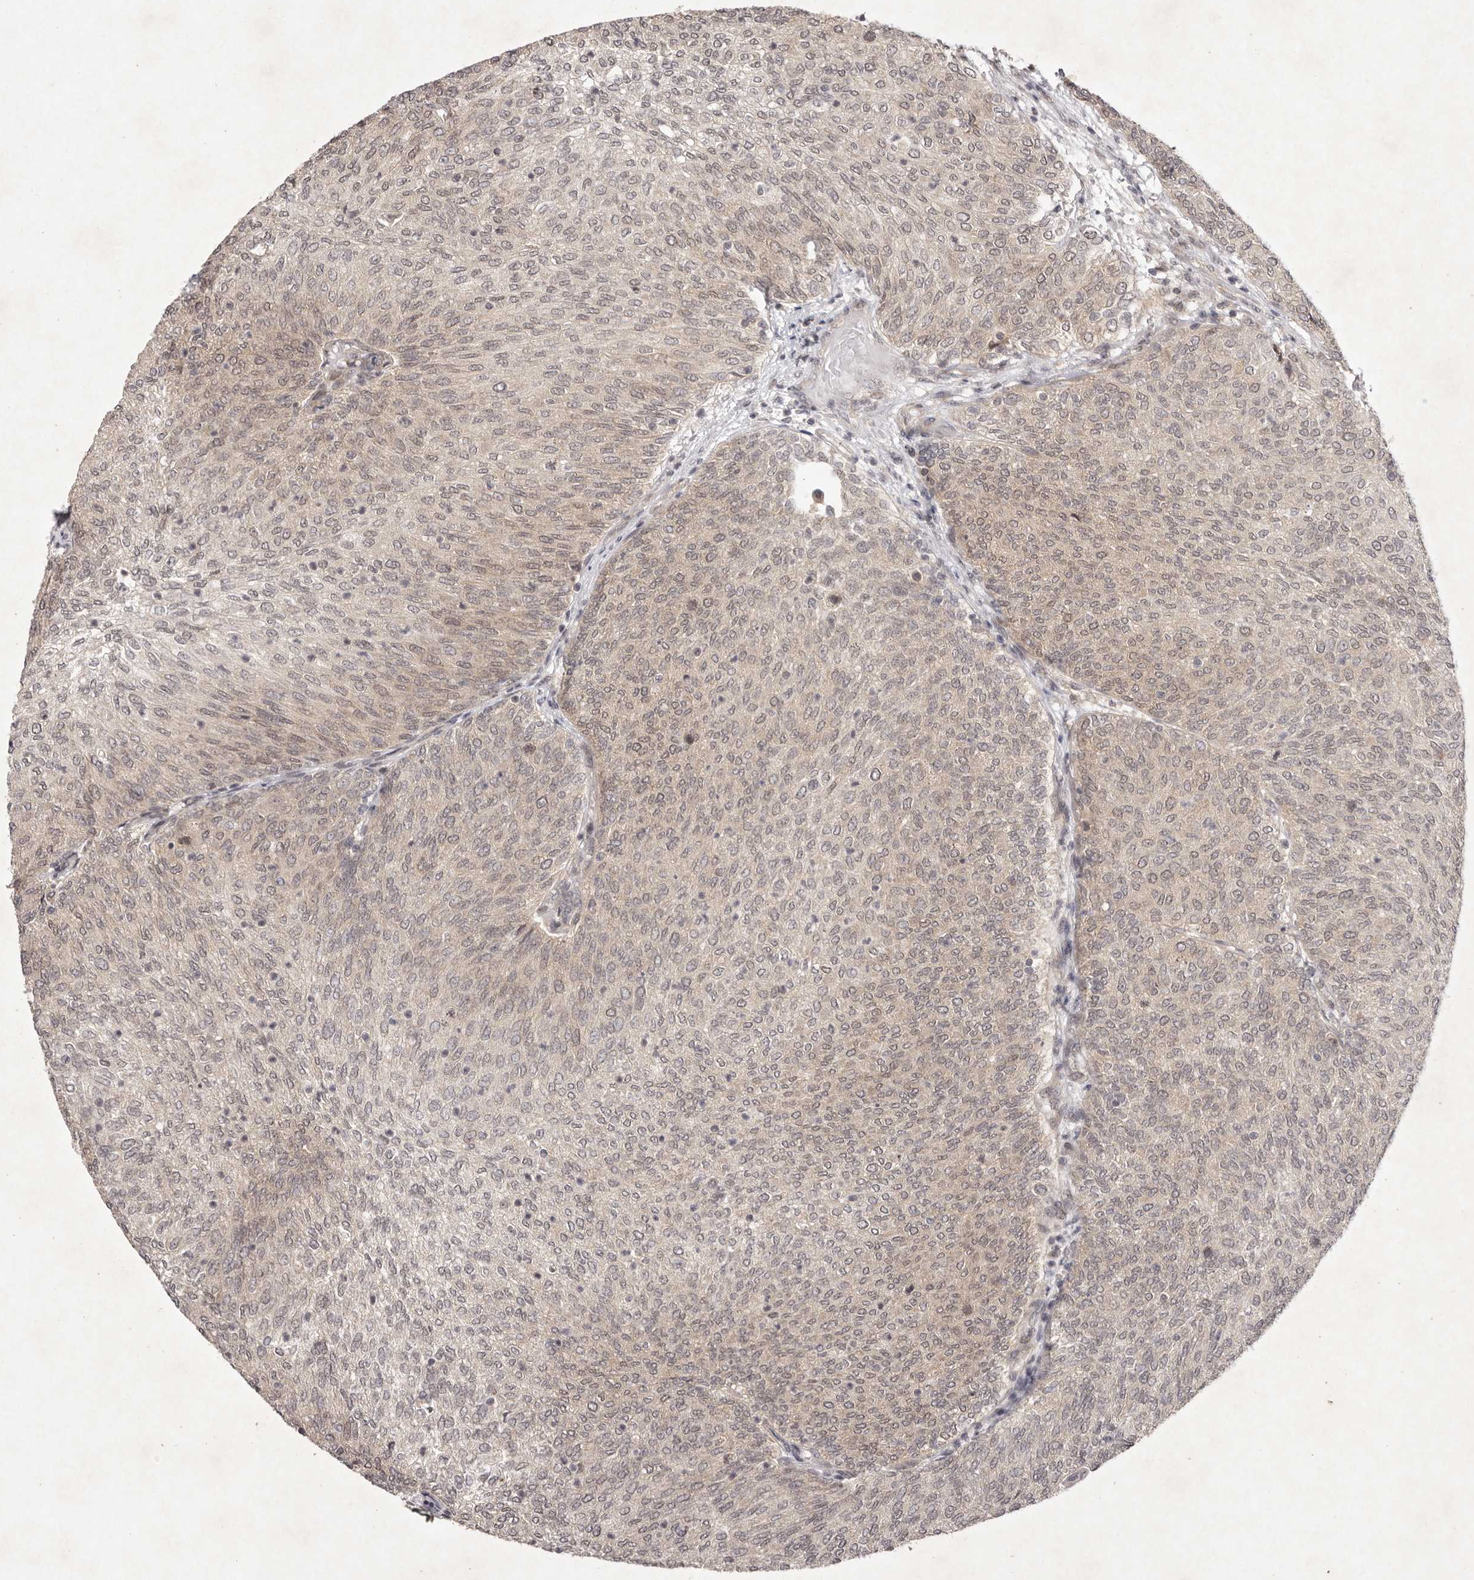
{"staining": {"intensity": "weak", "quantity": ">75%", "location": "cytoplasmic/membranous,nuclear"}, "tissue": "urothelial cancer", "cell_type": "Tumor cells", "image_type": "cancer", "snomed": [{"axis": "morphology", "description": "Urothelial carcinoma, Low grade"}, {"axis": "topography", "description": "Urinary bladder"}], "caption": "This is an image of immunohistochemistry staining of urothelial cancer, which shows weak staining in the cytoplasmic/membranous and nuclear of tumor cells.", "gene": "BUD31", "patient": {"sex": "female", "age": 79}}